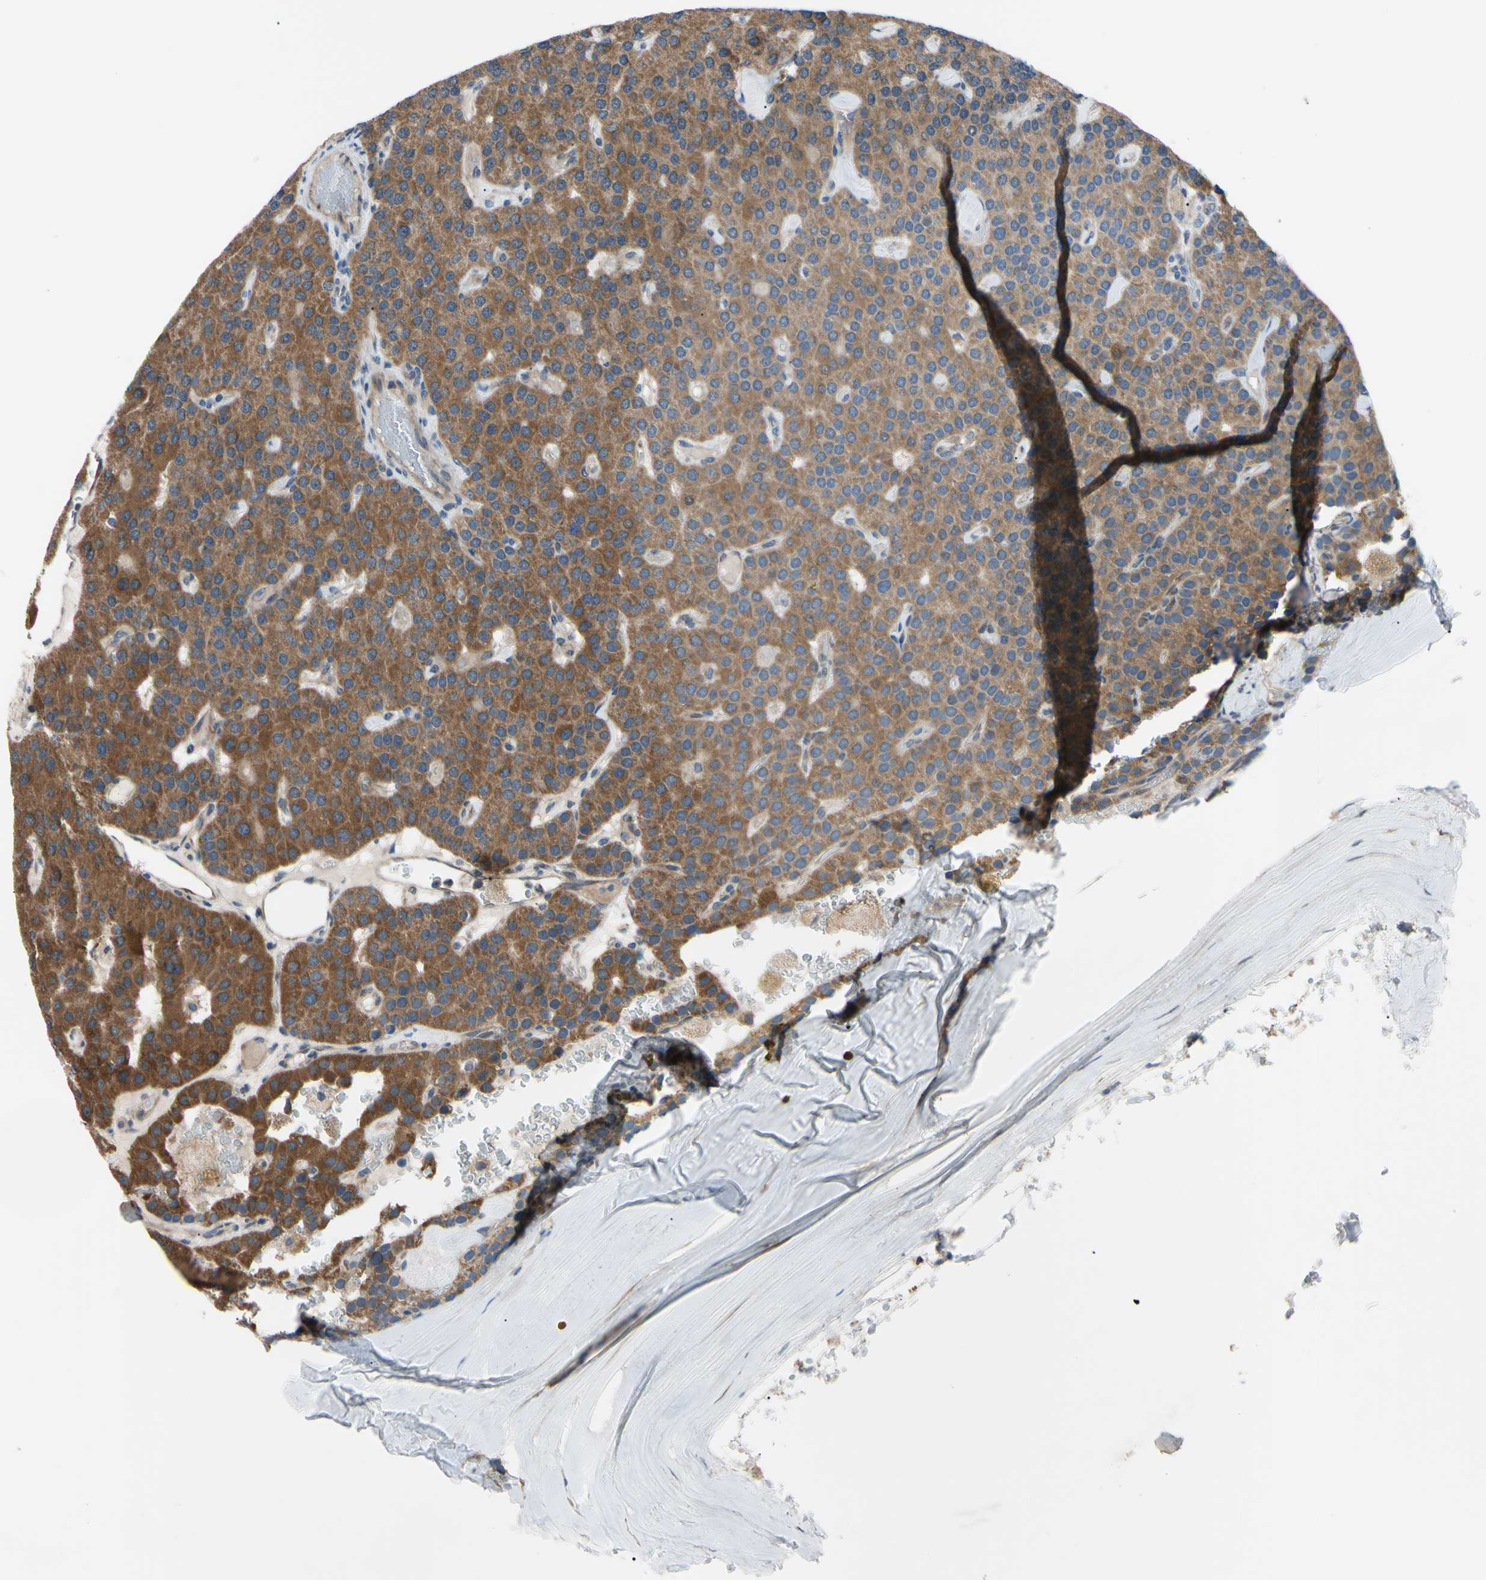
{"staining": {"intensity": "moderate", "quantity": ">75%", "location": "cytoplasmic/membranous"}, "tissue": "parathyroid gland", "cell_type": "Glandular cells", "image_type": "normal", "snomed": [{"axis": "morphology", "description": "Normal tissue, NOS"}, {"axis": "morphology", "description": "Adenoma, NOS"}, {"axis": "topography", "description": "Parathyroid gland"}], "caption": "Moderate cytoplasmic/membranous protein expression is present in approximately >75% of glandular cells in parathyroid gland. (DAB IHC, brown staining for protein, blue staining for nuclei).", "gene": "SVIL", "patient": {"sex": "female", "age": 86}}